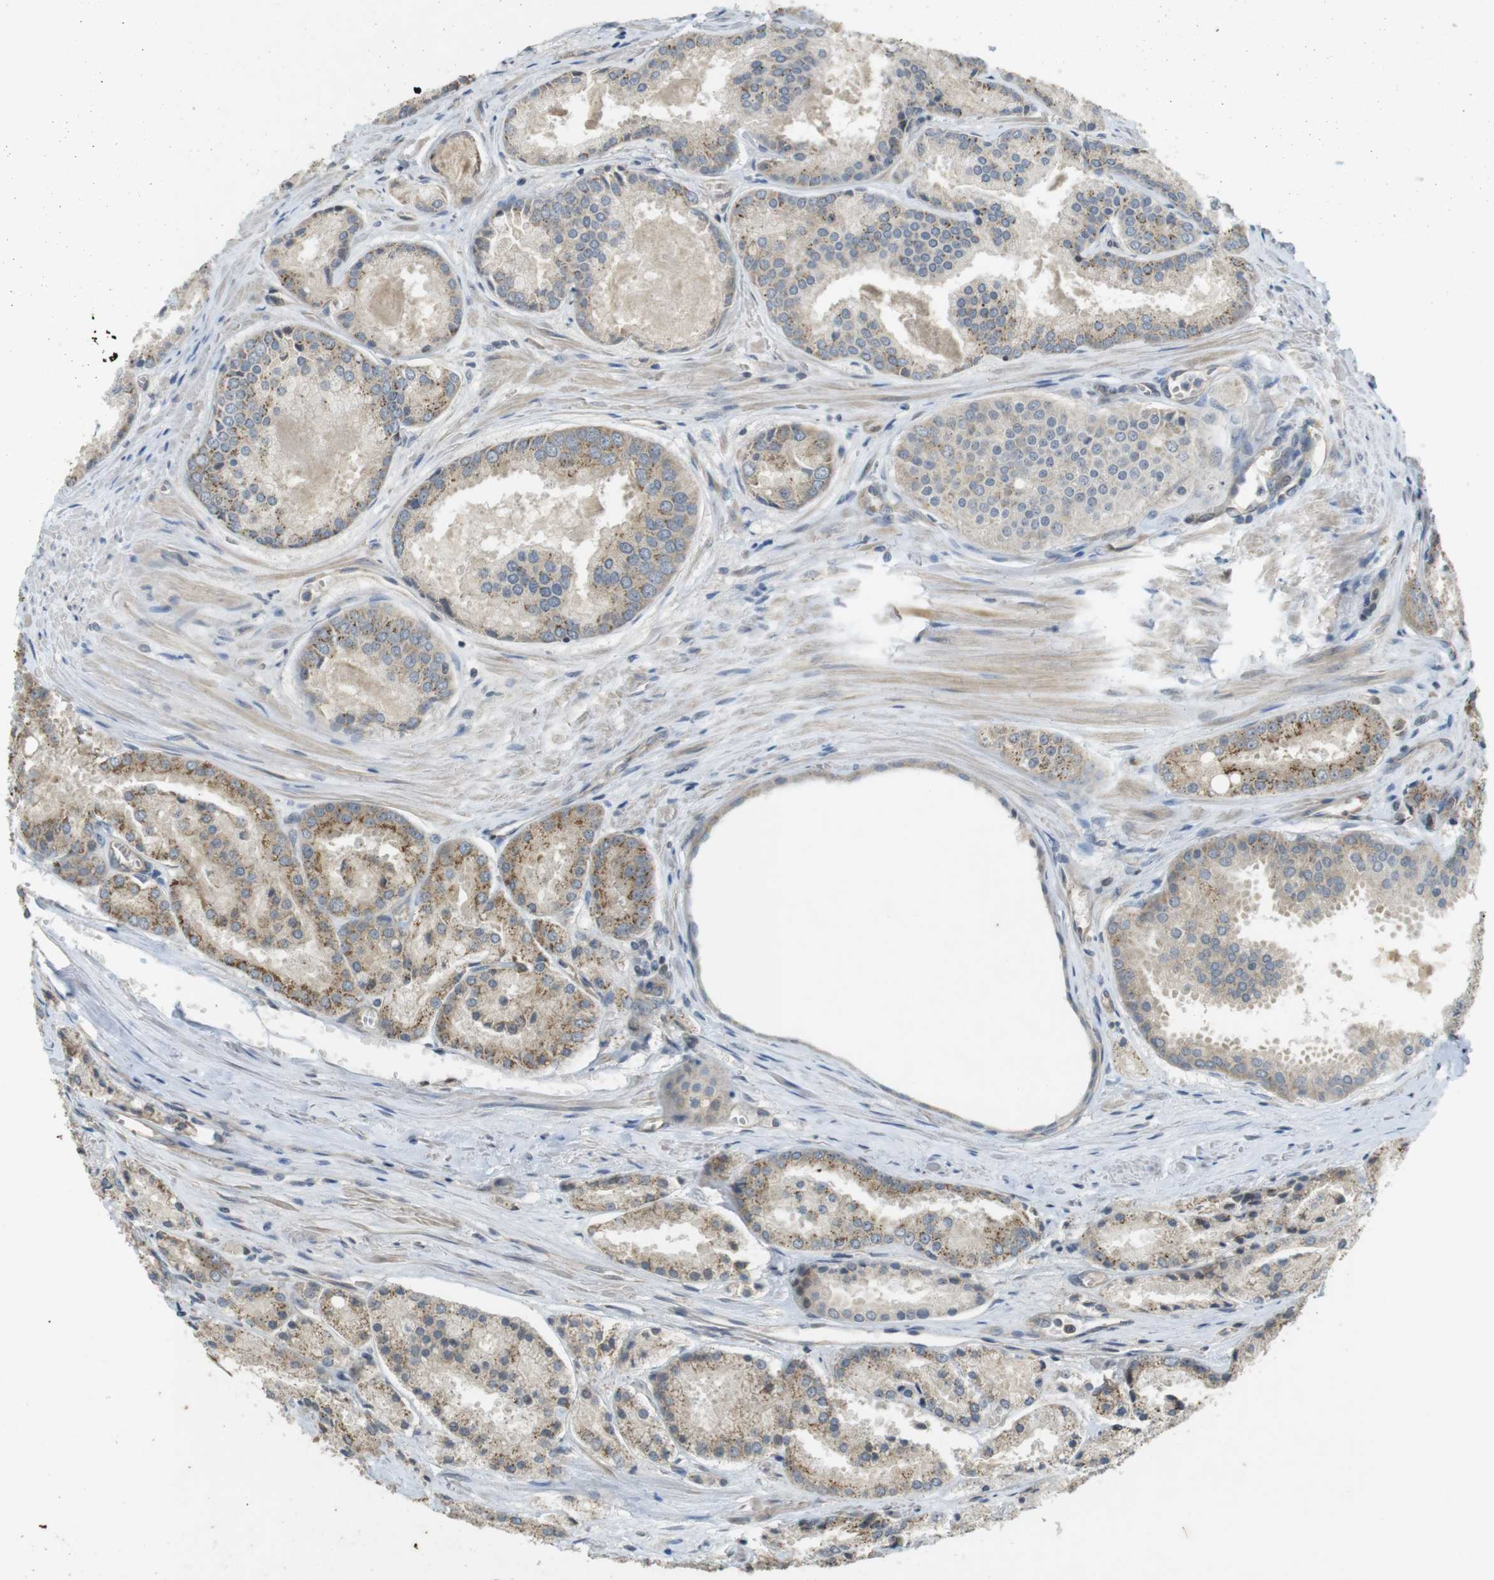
{"staining": {"intensity": "moderate", "quantity": "25%-75%", "location": "cytoplasmic/membranous"}, "tissue": "prostate cancer", "cell_type": "Tumor cells", "image_type": "cancer", "snomed": [{"axis": "morphology", "description": "Adenocarcinoma, Low grade"}, {"axis": "topography", "description": "Prostate"}], "caption": "Immunohistochemical staining of prostate cancer exhibits moderate cytoplasmic/membranous protein expression in approximately 25%-75% of tumor cells.", "gene": "CLTC", "patient": {"sex": "male", "age": 64}}